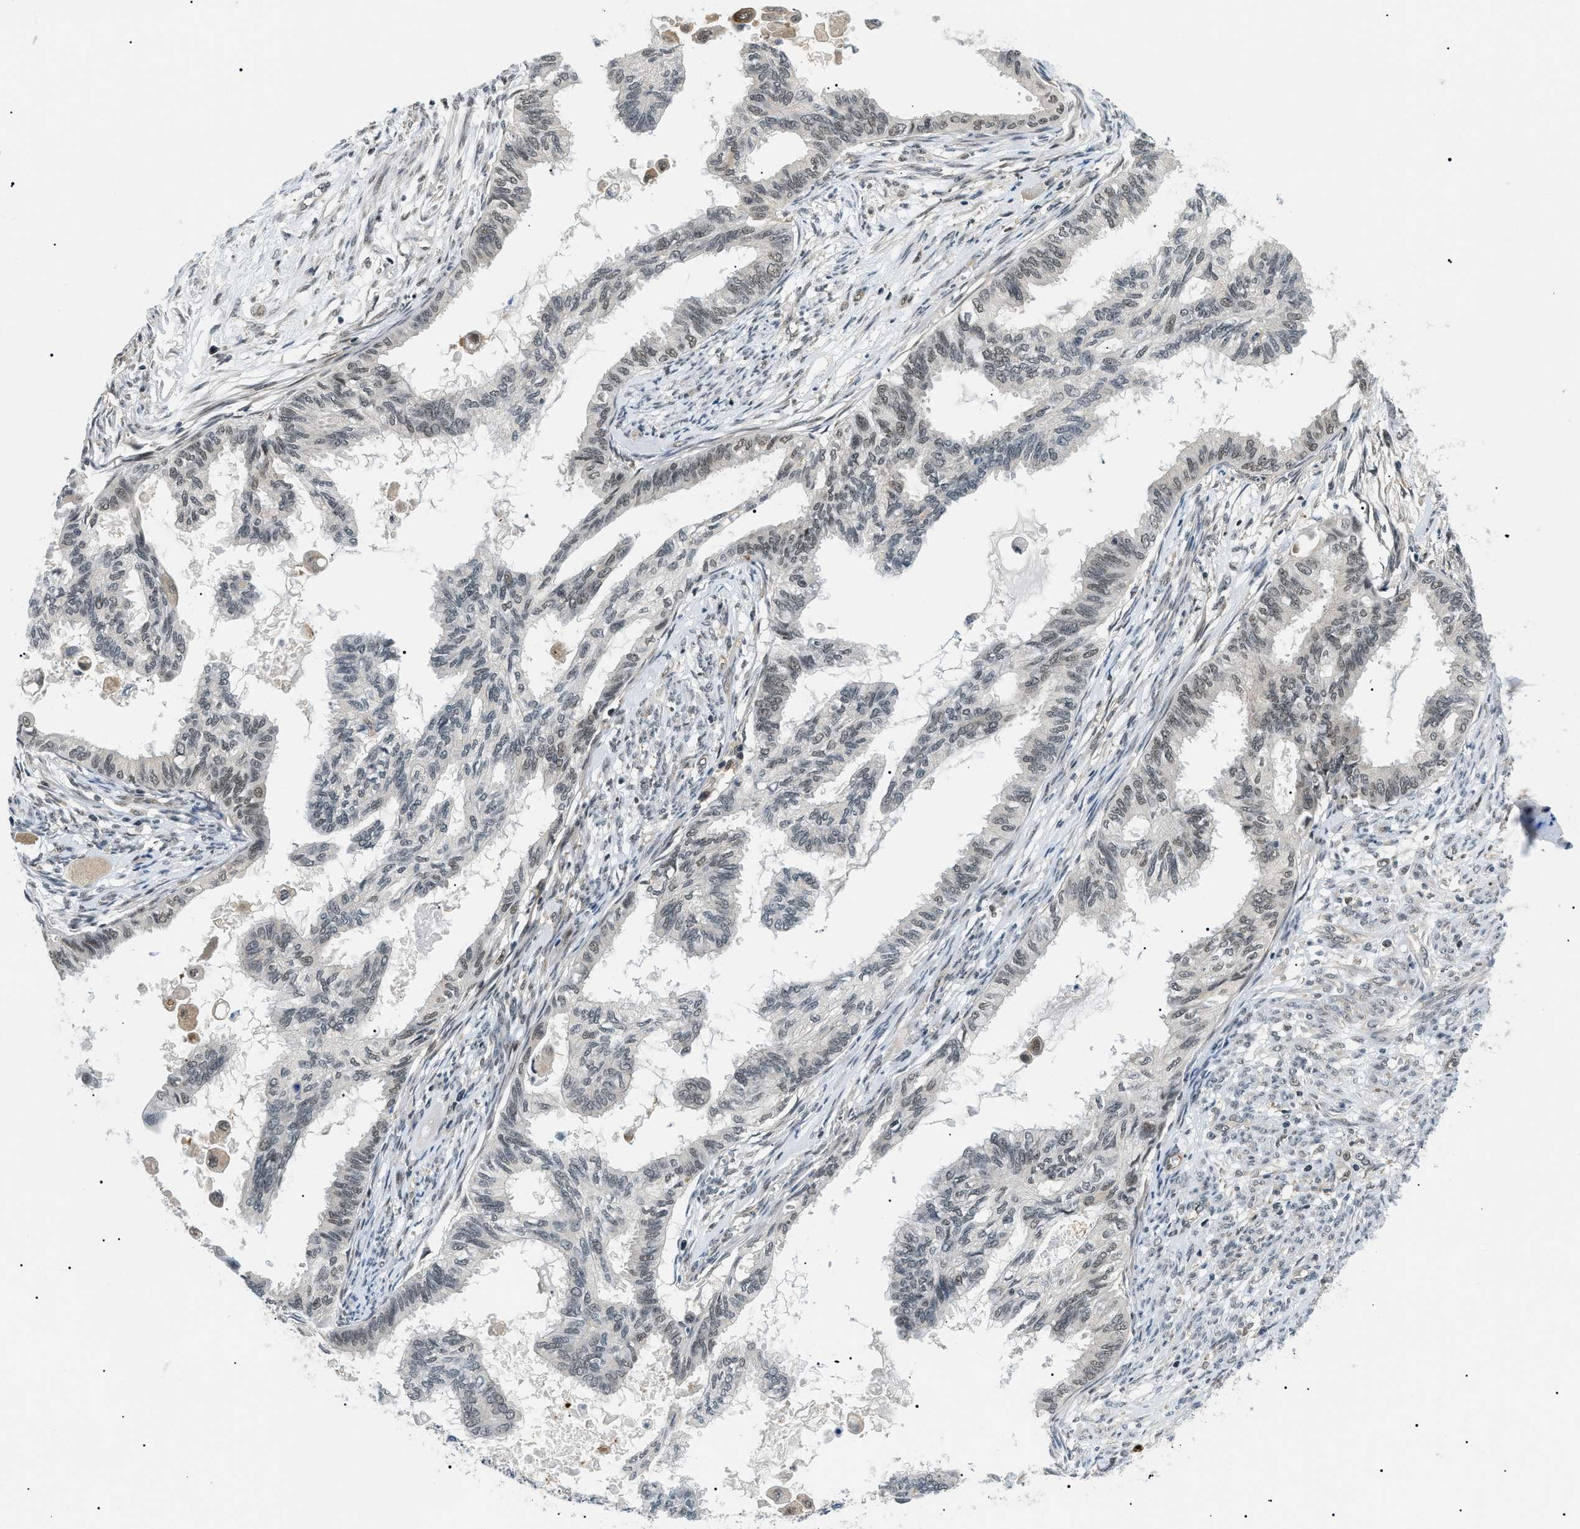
{"staining": {"intensity": "weak", "quantity": "<25%", "location": "cytoplasmic/membranous,nuclear"}, "tissue": "cervical cancer", "cell_type": "Tumor cells", "image_type": "cancer", "snomed": [{"axis": "morphology", "description": "Normal tissue, NOS"}, {"axis": "morphology", "description": "Adenocarcinoma, NOS"}, {"axis": "topography", "description": "Cervix"}, {"axis": "topography", "description": "Endometrium"}], "caption": "DAB immunohistochemical staining of human cervical cancer reveals no significant expression in tumor cells.", "gene": "RBM15", "patient": {"sex": "female", "age": 86}}